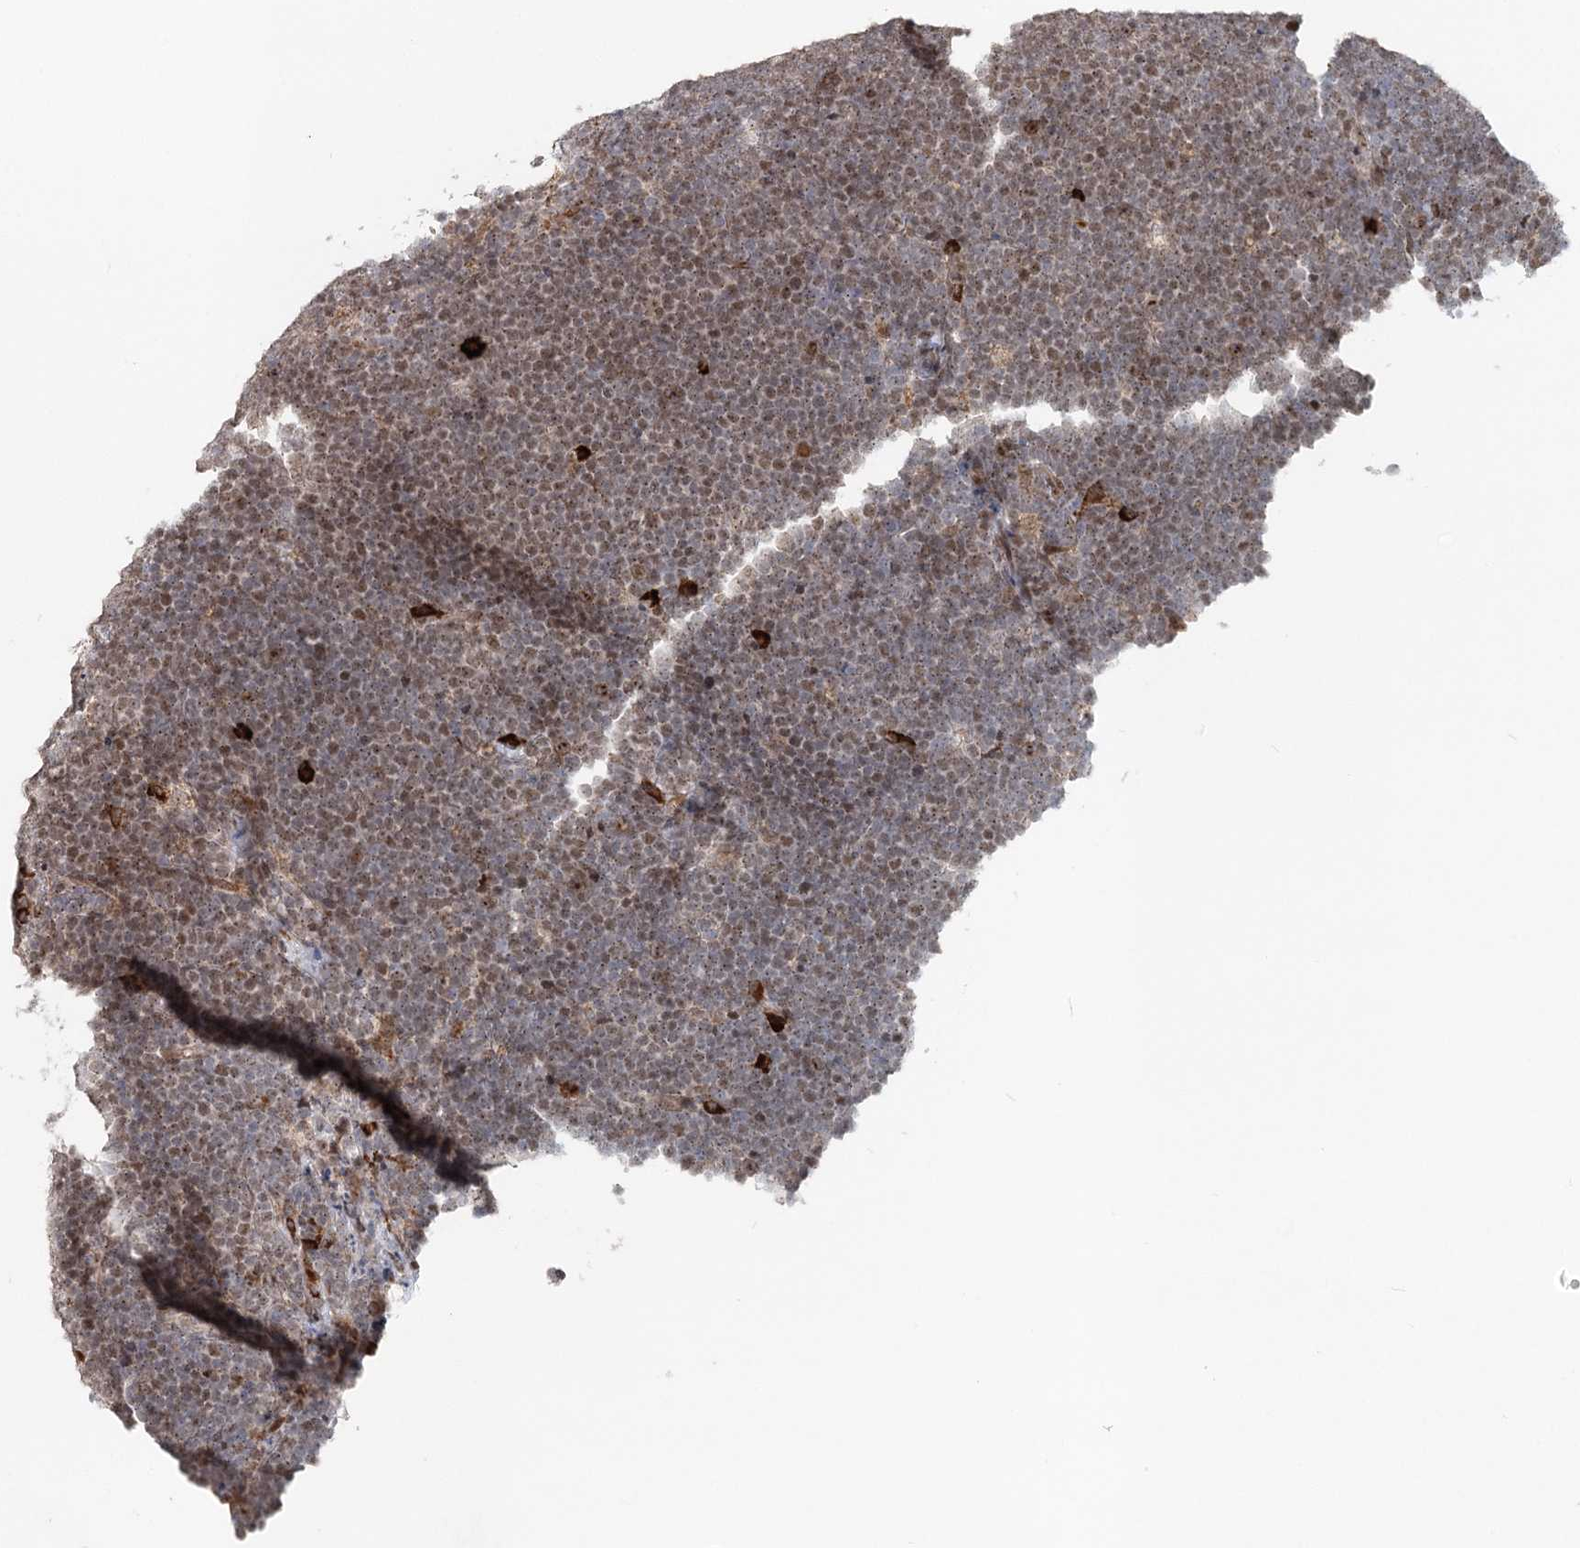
{"staining": {"intensity": "moderate", "quantity": ">75%", "location": "nuclear"}, "tissue": "lymphoma", "cell_type": "Tumor cells", "image_type": "cancer", "snomed": [{"axis": "morphology", "description": "Malignant lymphoma, non-Hodgkin's type, High grade"}, {"axis": "topography", "description": "Lymph node"}], "caption": "A photomicrograph of human lymphoma stained for a protein reveals moderate nuclear brown staining in tumor cells.", "gene": "BNIP5", "patient": {"sex": "male", "age": 13}}